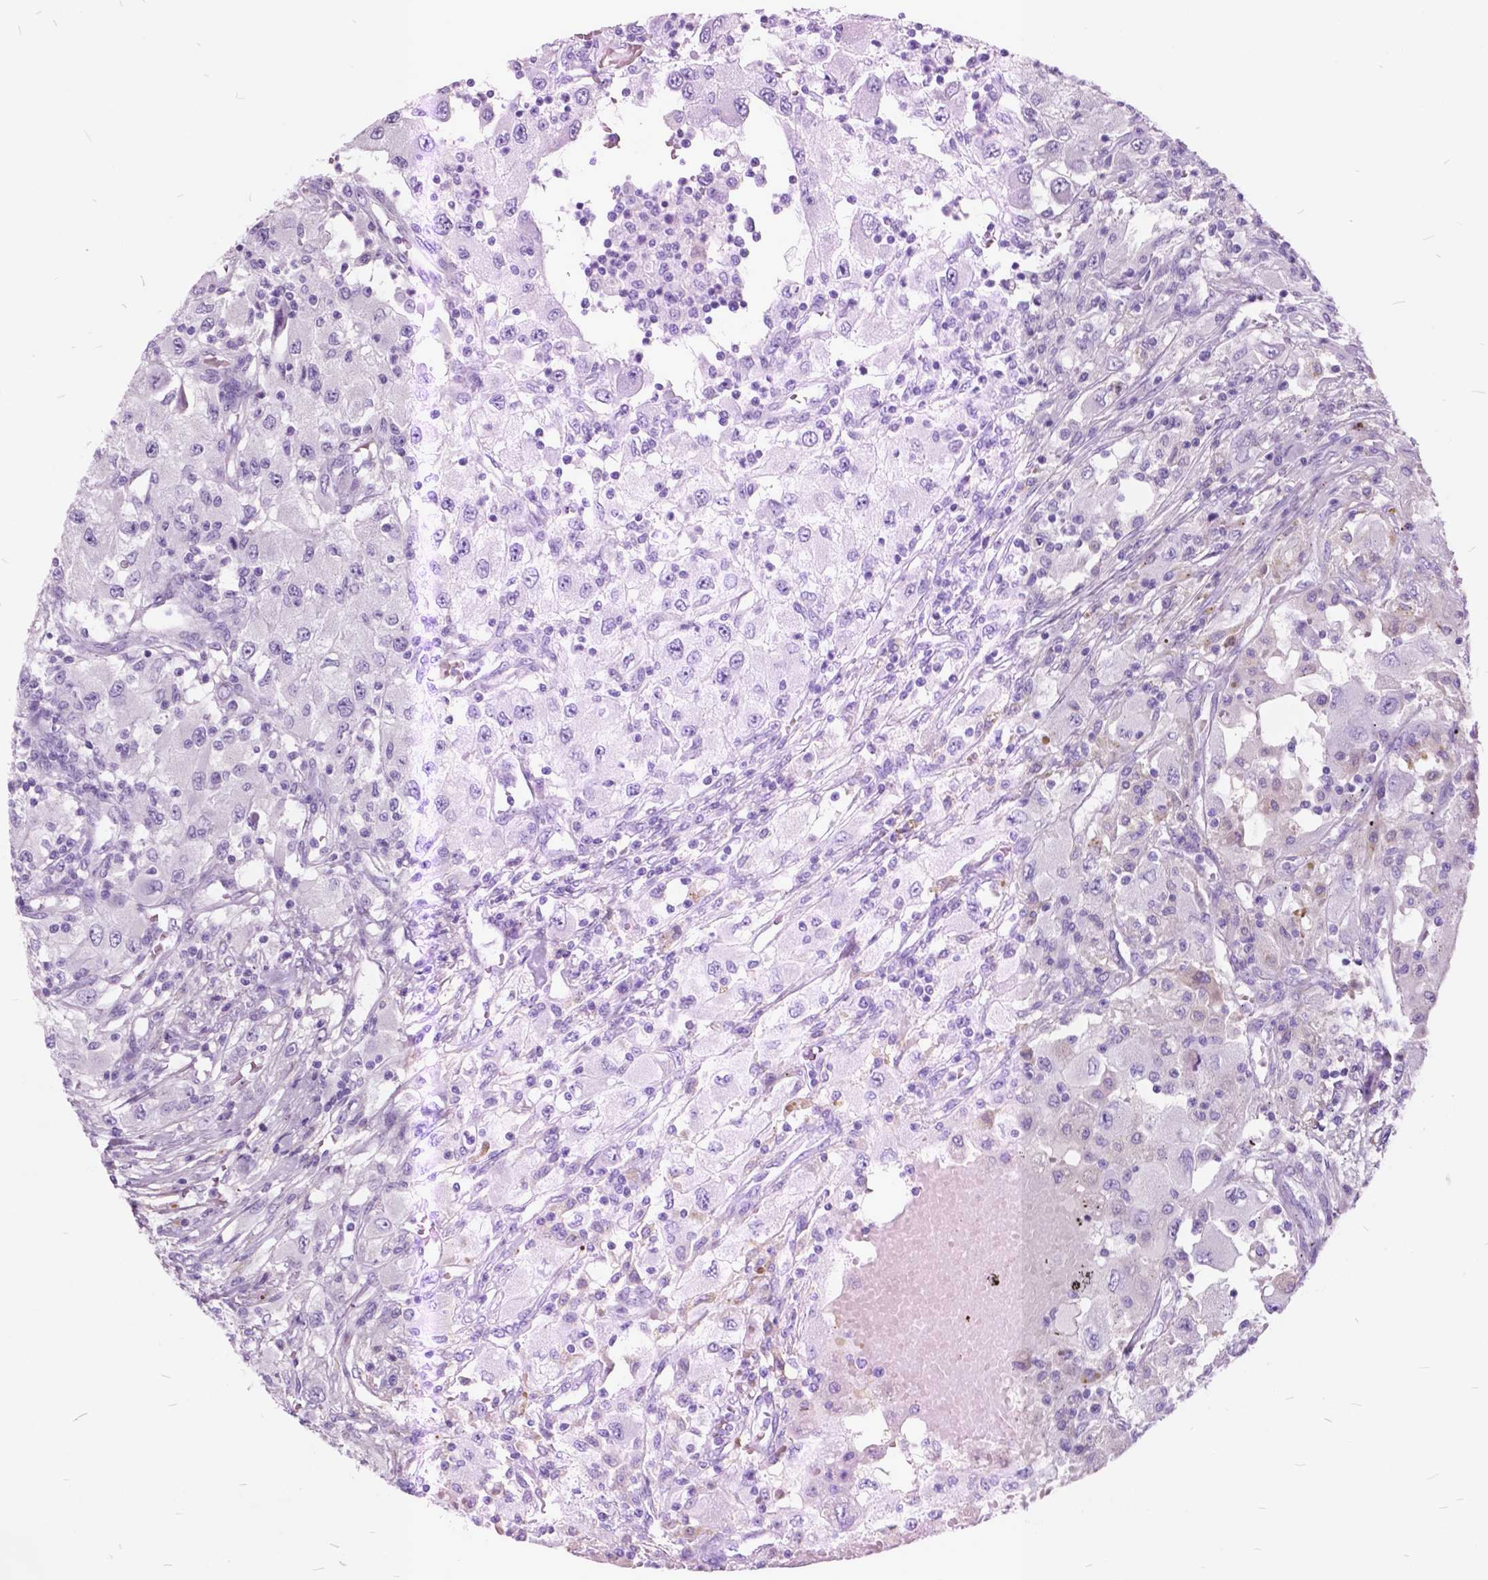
{"staining": {"intensity": "negative", "quantity": "none", "location": "none"}, "tissue": "renal cancer", "cell_type": "Tumor cells", "image_type": "cancer", "snomed": [{"axis": "morphology", "description": "Adenocarcinoma, NOS"}, {"axis": "topography", "description": "Kidney"}], "caption": "Tumor cells show no significant staining in renal cancer (adenocarcinoma). (DAB (3,3'-diaminobenzidine) IHC visualized using brightfield microscopy, high magnification).", "gene": "GDF9", "patient": {"sex": "female", "age": 67}}